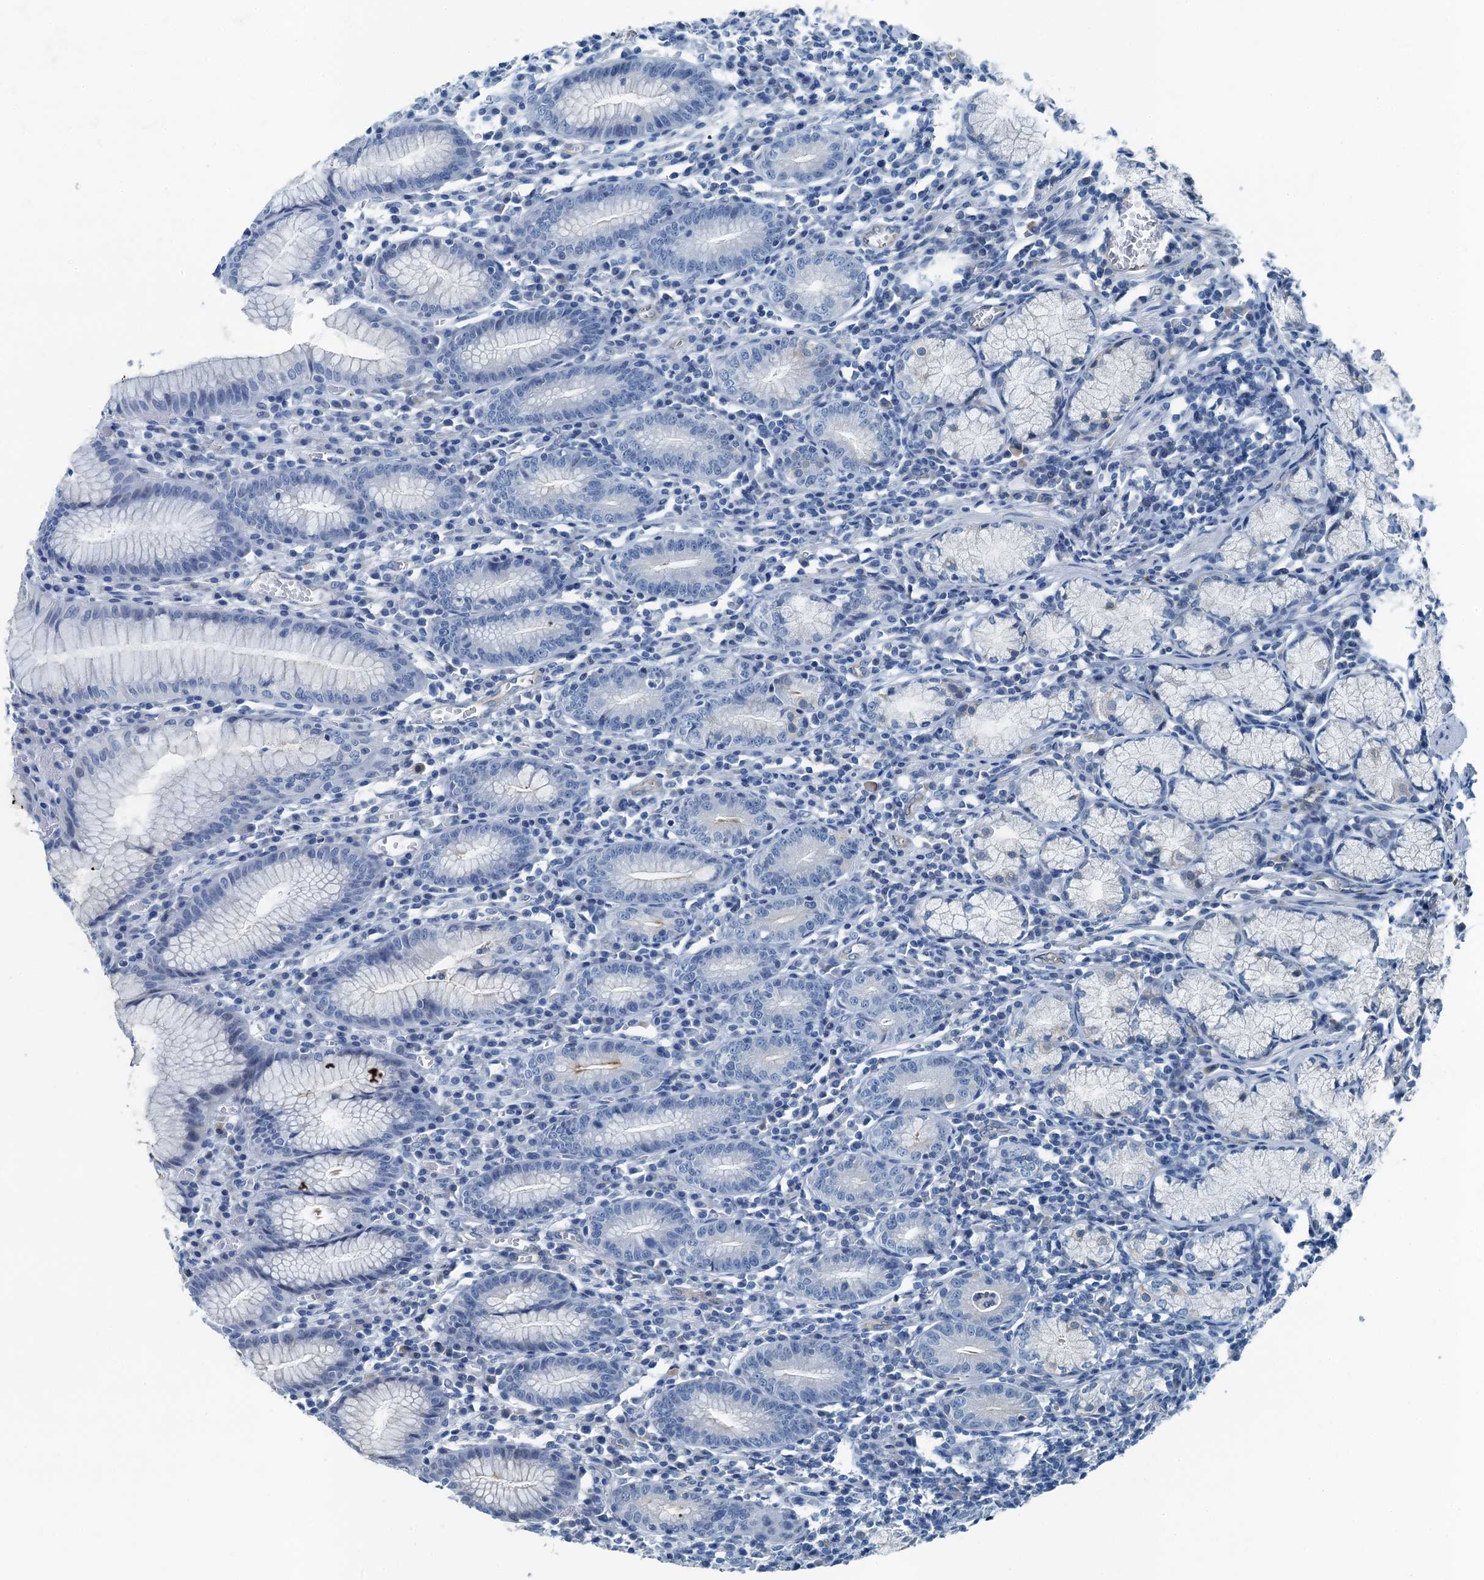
{"staining": {"intensity": "negative", "quantity": "none", "location": "none"}, "tissue": "stomach", "cell_type": "Glandular cells", "image_type": "normal", "snomed": [{"axis": "morphology", "description": "Normal tissue, NOS"}, {"axis": "topography", "description": "Stomach"}], "caption": "Stomach stained for a protein using IHC shows no staining glandular cells.", "gene": "GFOD2", "patient": {"sex": "male", "age": 55}}